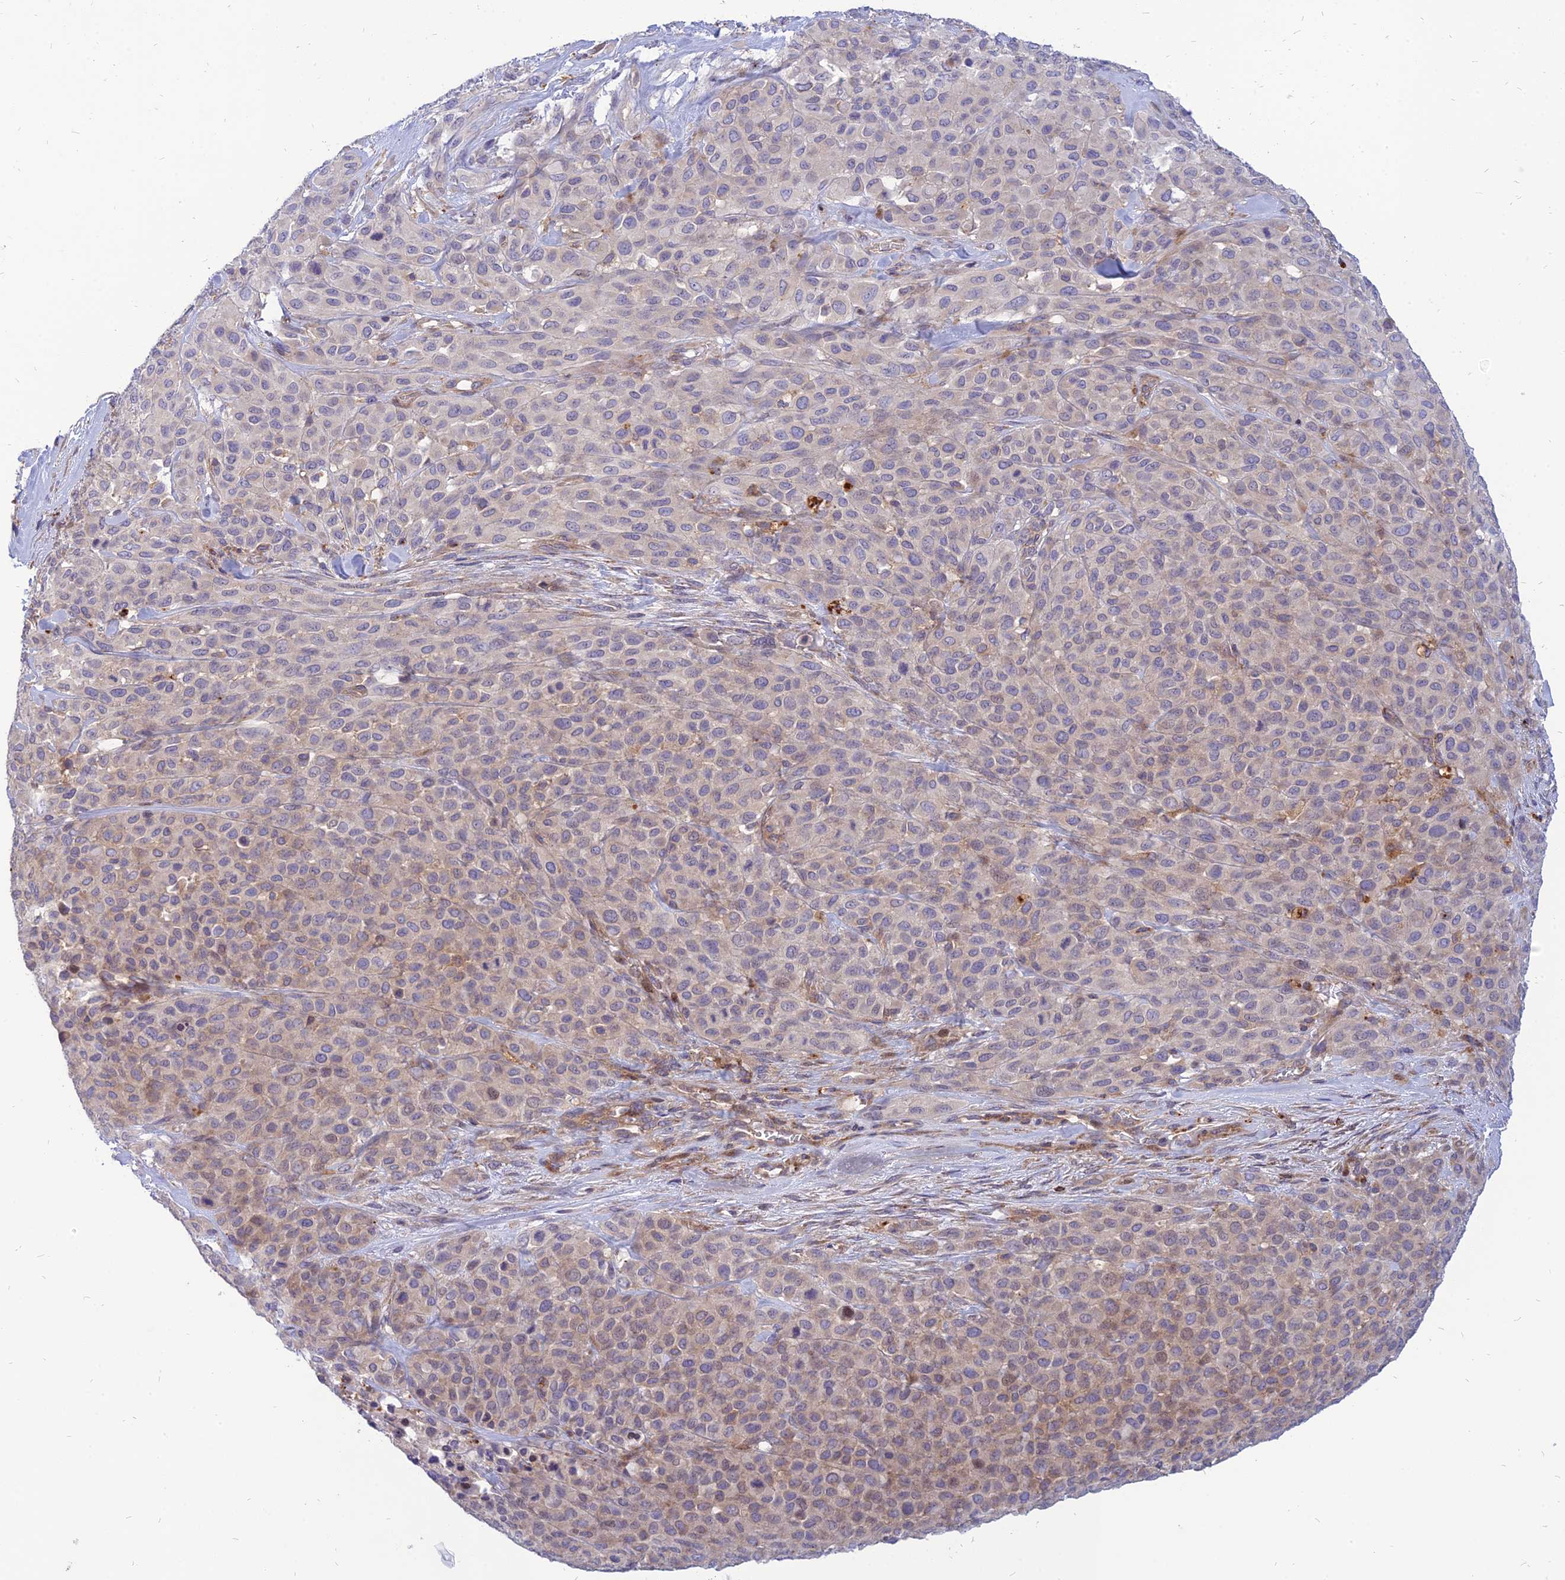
{"staining": {"intensity": "weak", "quantity": "<25%", "location": "cytoplasmic/membranous"}, "tissue": "melanoma", "cell_type": "Tumor cells", "image_type": "cancer", "snomed": [{"axis": "morphology", "description": "Malignant melanoma, Metastatic site"}, {"axis": "topography", "description": "Skin"}], "caption": "High power microscopy micrograph of an IHC image of melanoma, revealing no significant staining in tumor cells.", "gene": "PHKA2", "patient": {"sex": "female", "age": 81}}